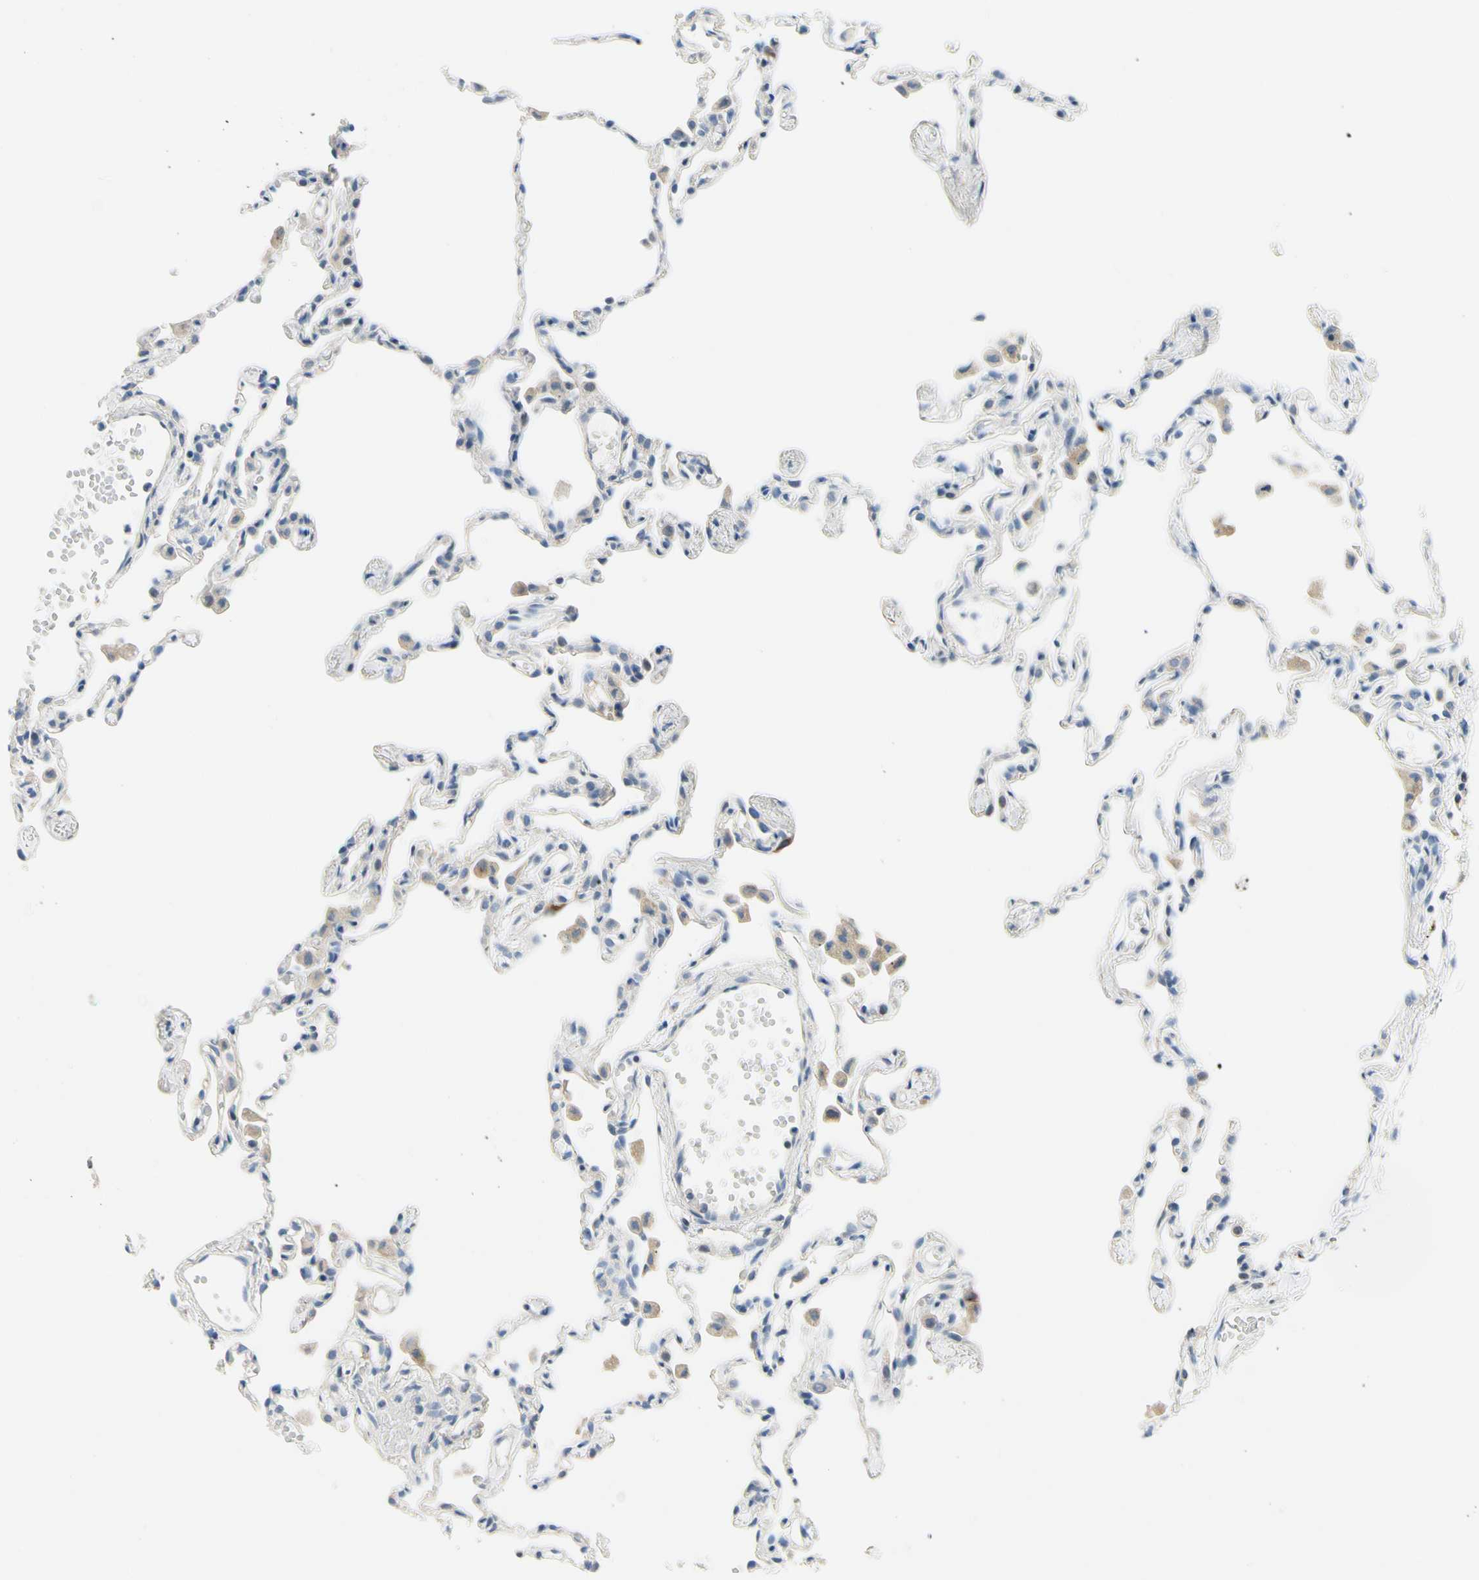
{"staining": {"intensity": "negative", "quantity": "none", "location": "none"}, "tissue": "lung", "cell_type": "Alveolar cells", "image_type": "normal", "snomed": [{"axis": "morphology", "description": "Normal tissue, NOS"}, {"axis": "topography", "description": "Lung"}], "caption": "This is a photomicrograph of immunohistochemistry staining of benign lung, which shows no staining in alveolar cells. (Stains: DAB (3,3'-diaminobenzidine) immunohistochemistry (IHC) with hematoxylin counter stain, Microscopy: brightfield microscopy at high magnification).", "gene": "CKAP2", "patient": {"sex": "female", "age": 49}}